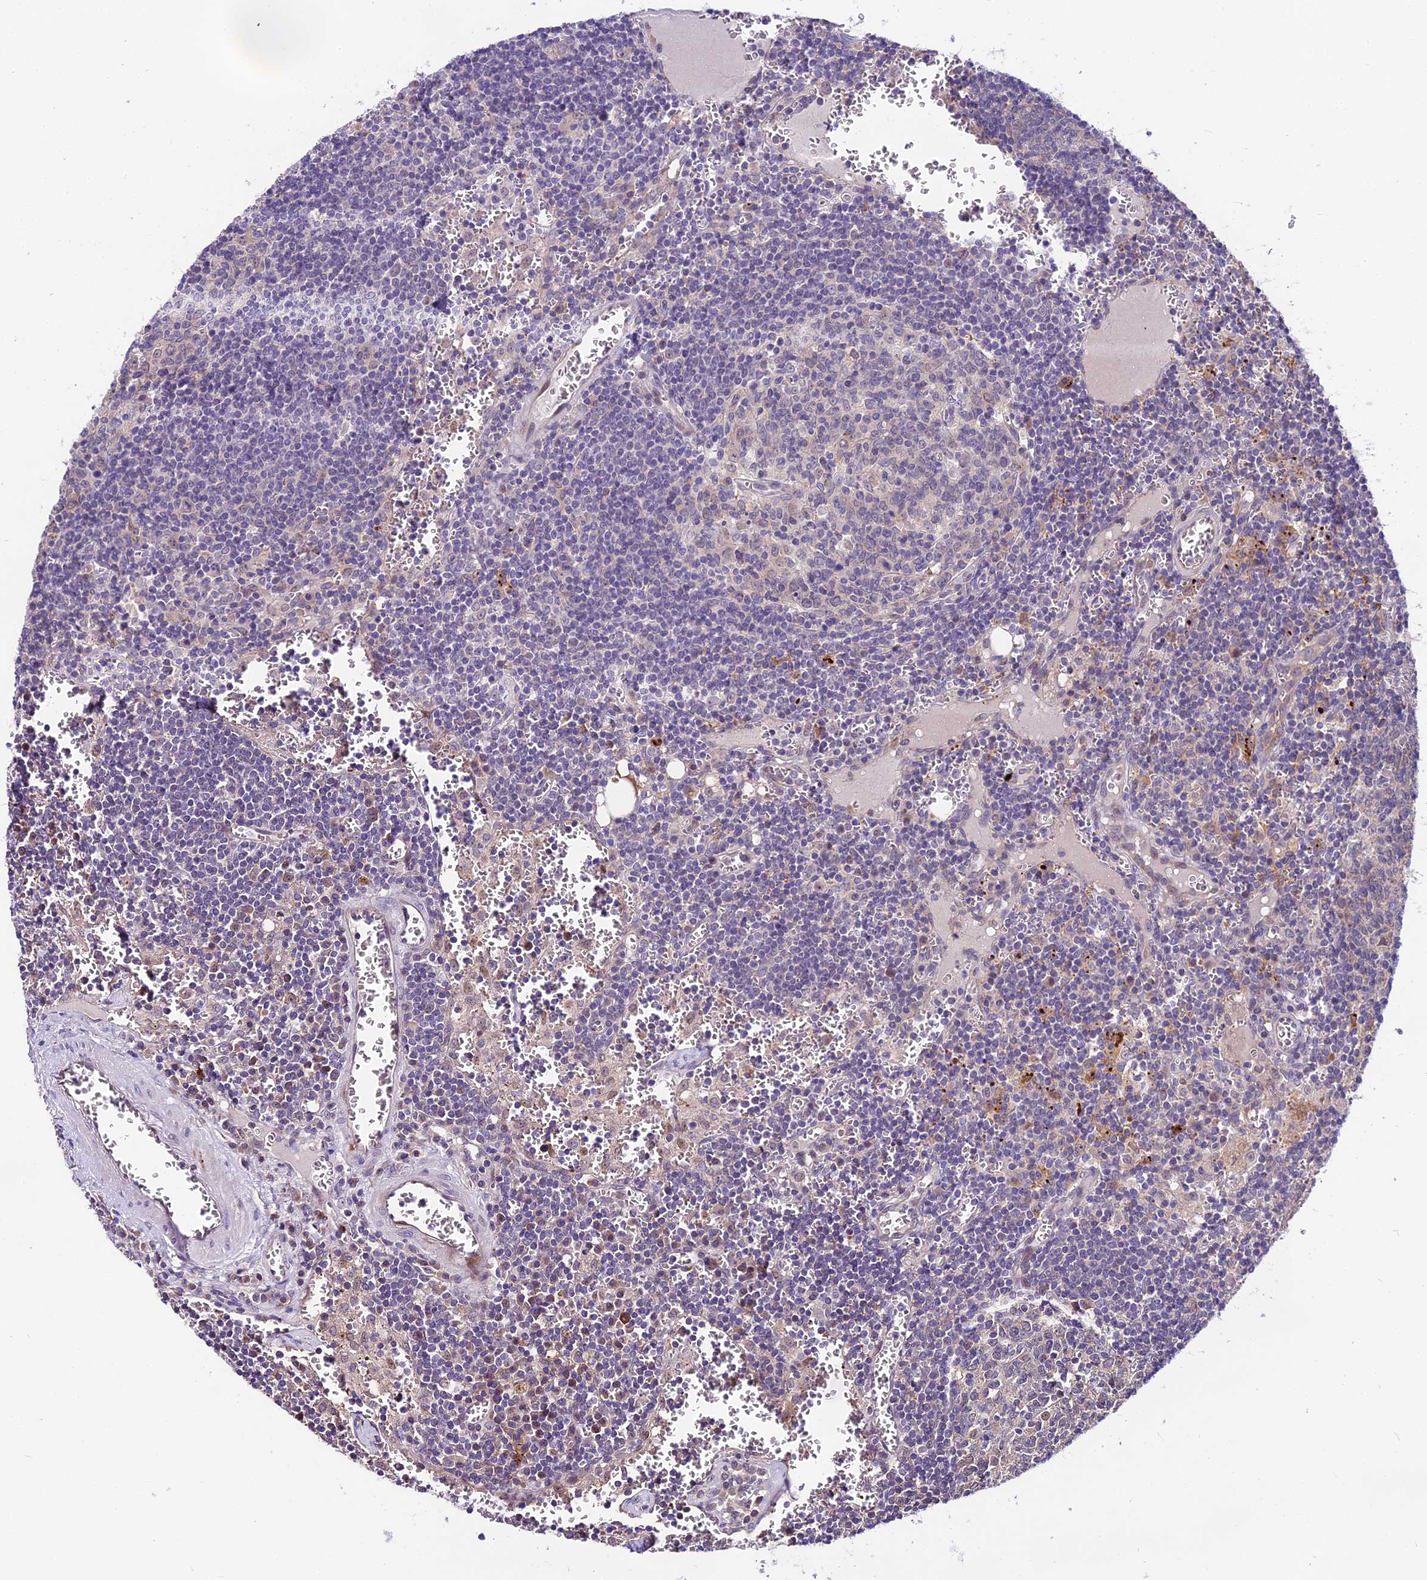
{"staining": {"intensity": "weak", "quantity": "<25%", "location": "cytoplasmic/membranous"}, "tissue": "lymph node", "cell_type": "Germinal center cells", "image_type": "normal", "snomed": [{"axis": "morphology", "description": "Normal tissue, NOS"}, {"axis": "topography", "description": "Lymph node"}], "caption": "This is an IHC photomicrograph of normal lymph node. There is no staining in germinal center cells.", "gene": "BSCL2", "patient": {"sex": "female", "age": 73}}